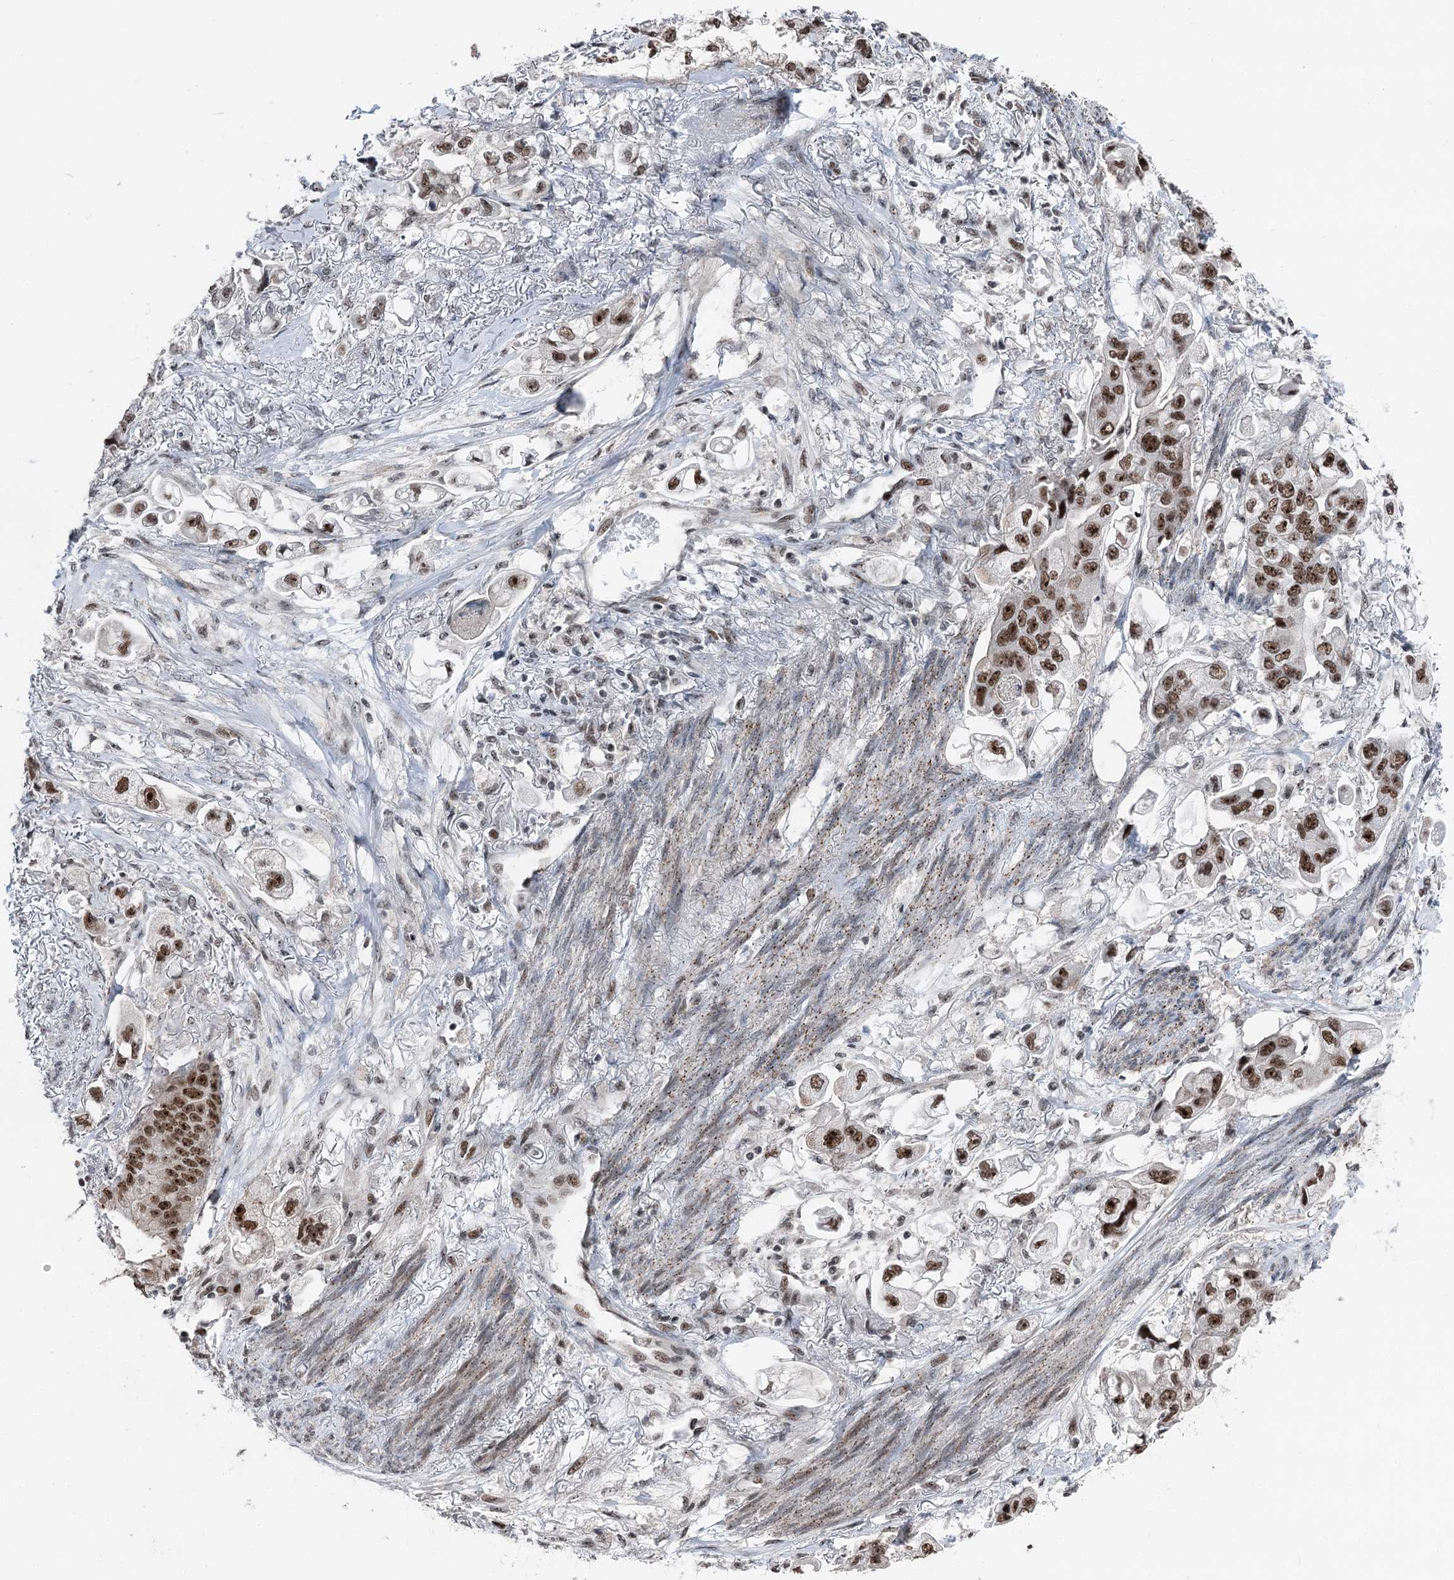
{"staining": {"intensity": "moderate", "quantity": ">75%", "location": "nuclear"}, "tissue": "stomach cancer", "cell_type": "Tumor cells", "image_type": "cancer", "snomed": [{"axis": "morphology", "description": "Adenocarcinoma, NOS"}, {"axis": "topography", "description": "Stomach"}], "caption": "A histopathology image of stomach adenocarcinoma stained for a protein shows moderate nuclear brown staining in tumor cells.", "gene": "POLR2H", "patient": {"sex": "male", "age": 62}}